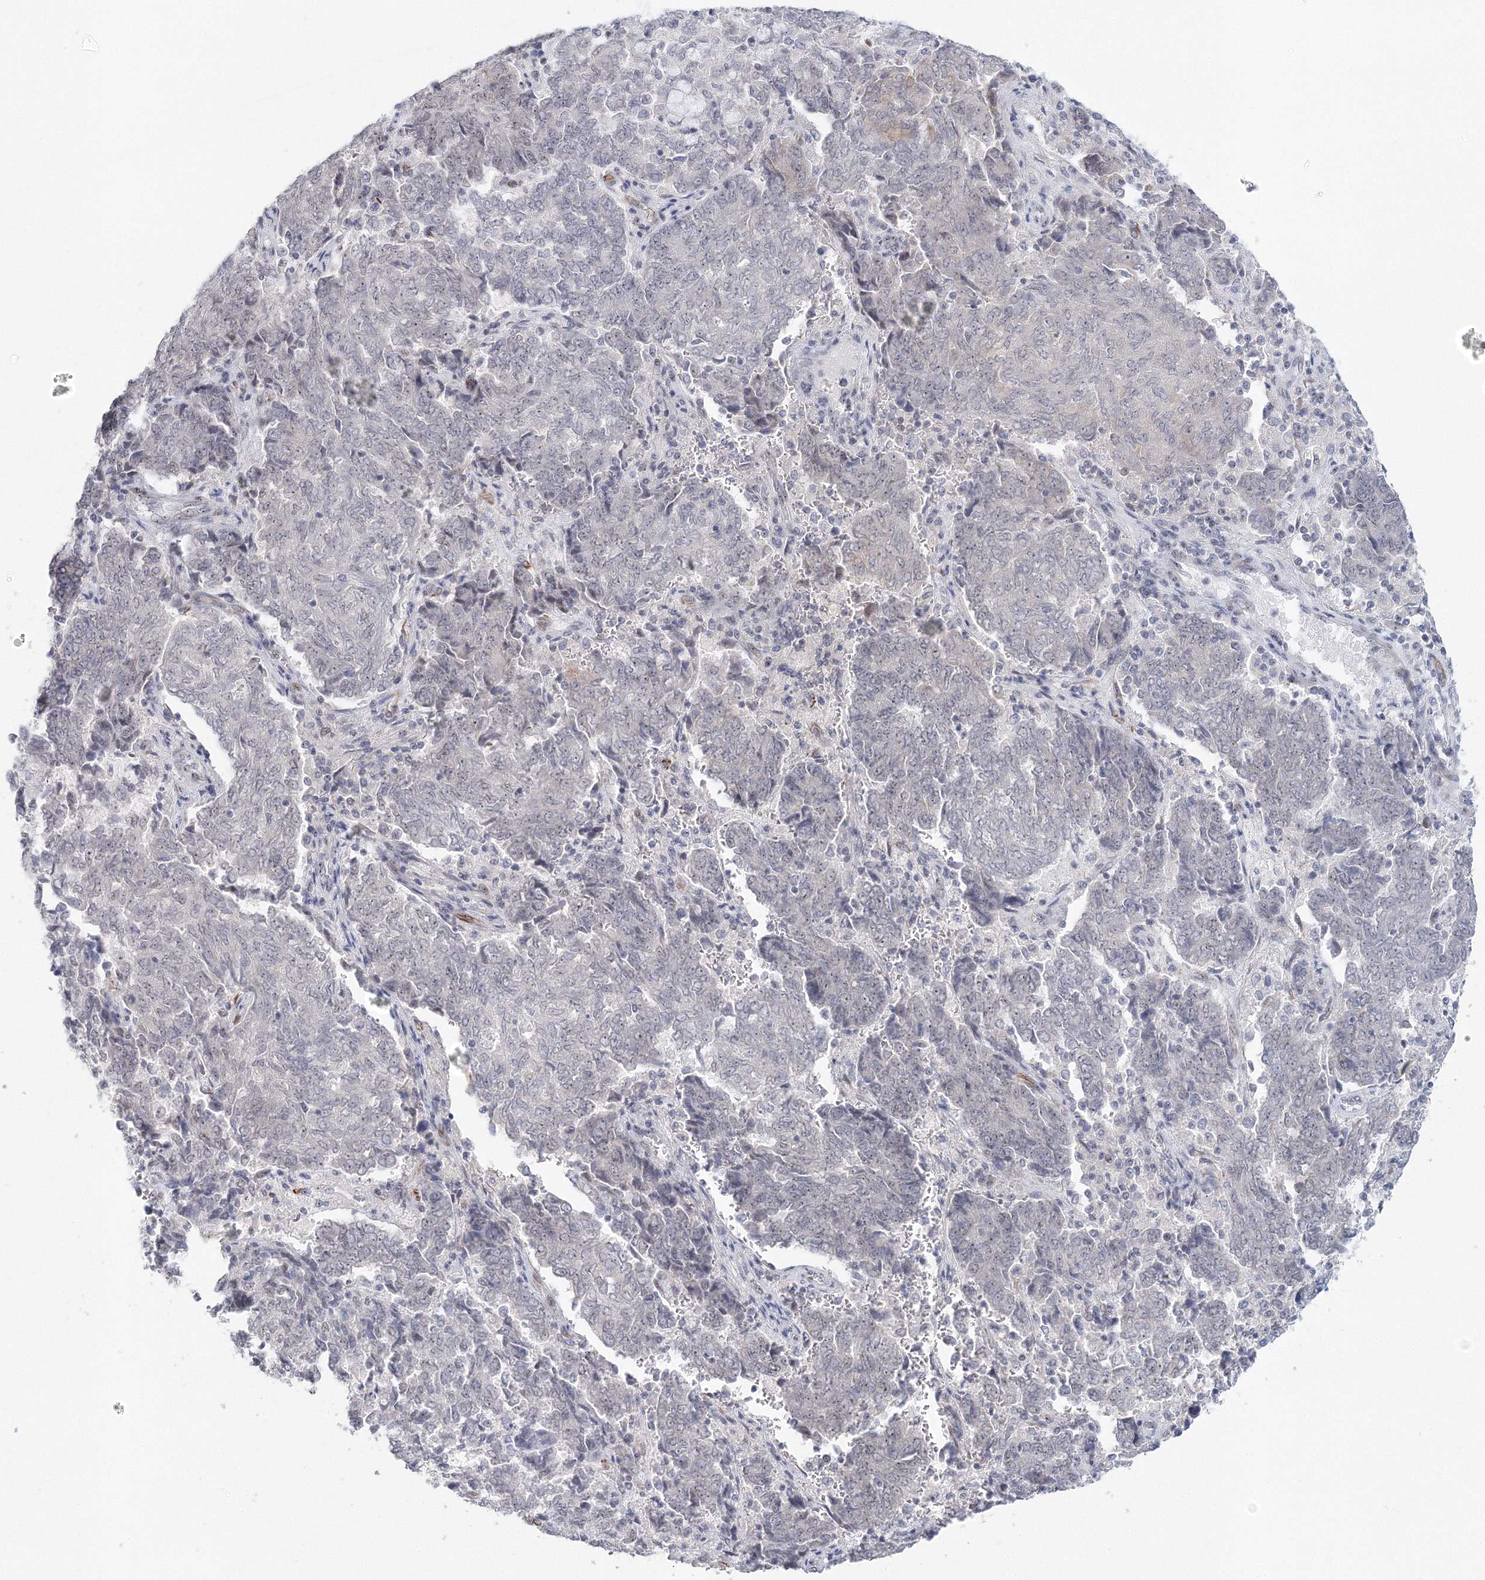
{"staining": {"intensity": "negative", "quantity": "none", "location": "none"}, "tissue": "endometrial cancer", "cell_type": "Tumor cells", "image_type": "cancer", "snomed": [{"axis": "morphology", "description": "Adenocarcinoma, NOS"}, {"axis": "topography", "description": "Endometrium"}], "caption": "Human endometrial cancer stained for a protein using immunohistochemistry reveals no staining in tumor cells.", "gene": "SIRT7", "patient": {"sex": "female", "age": 80}}